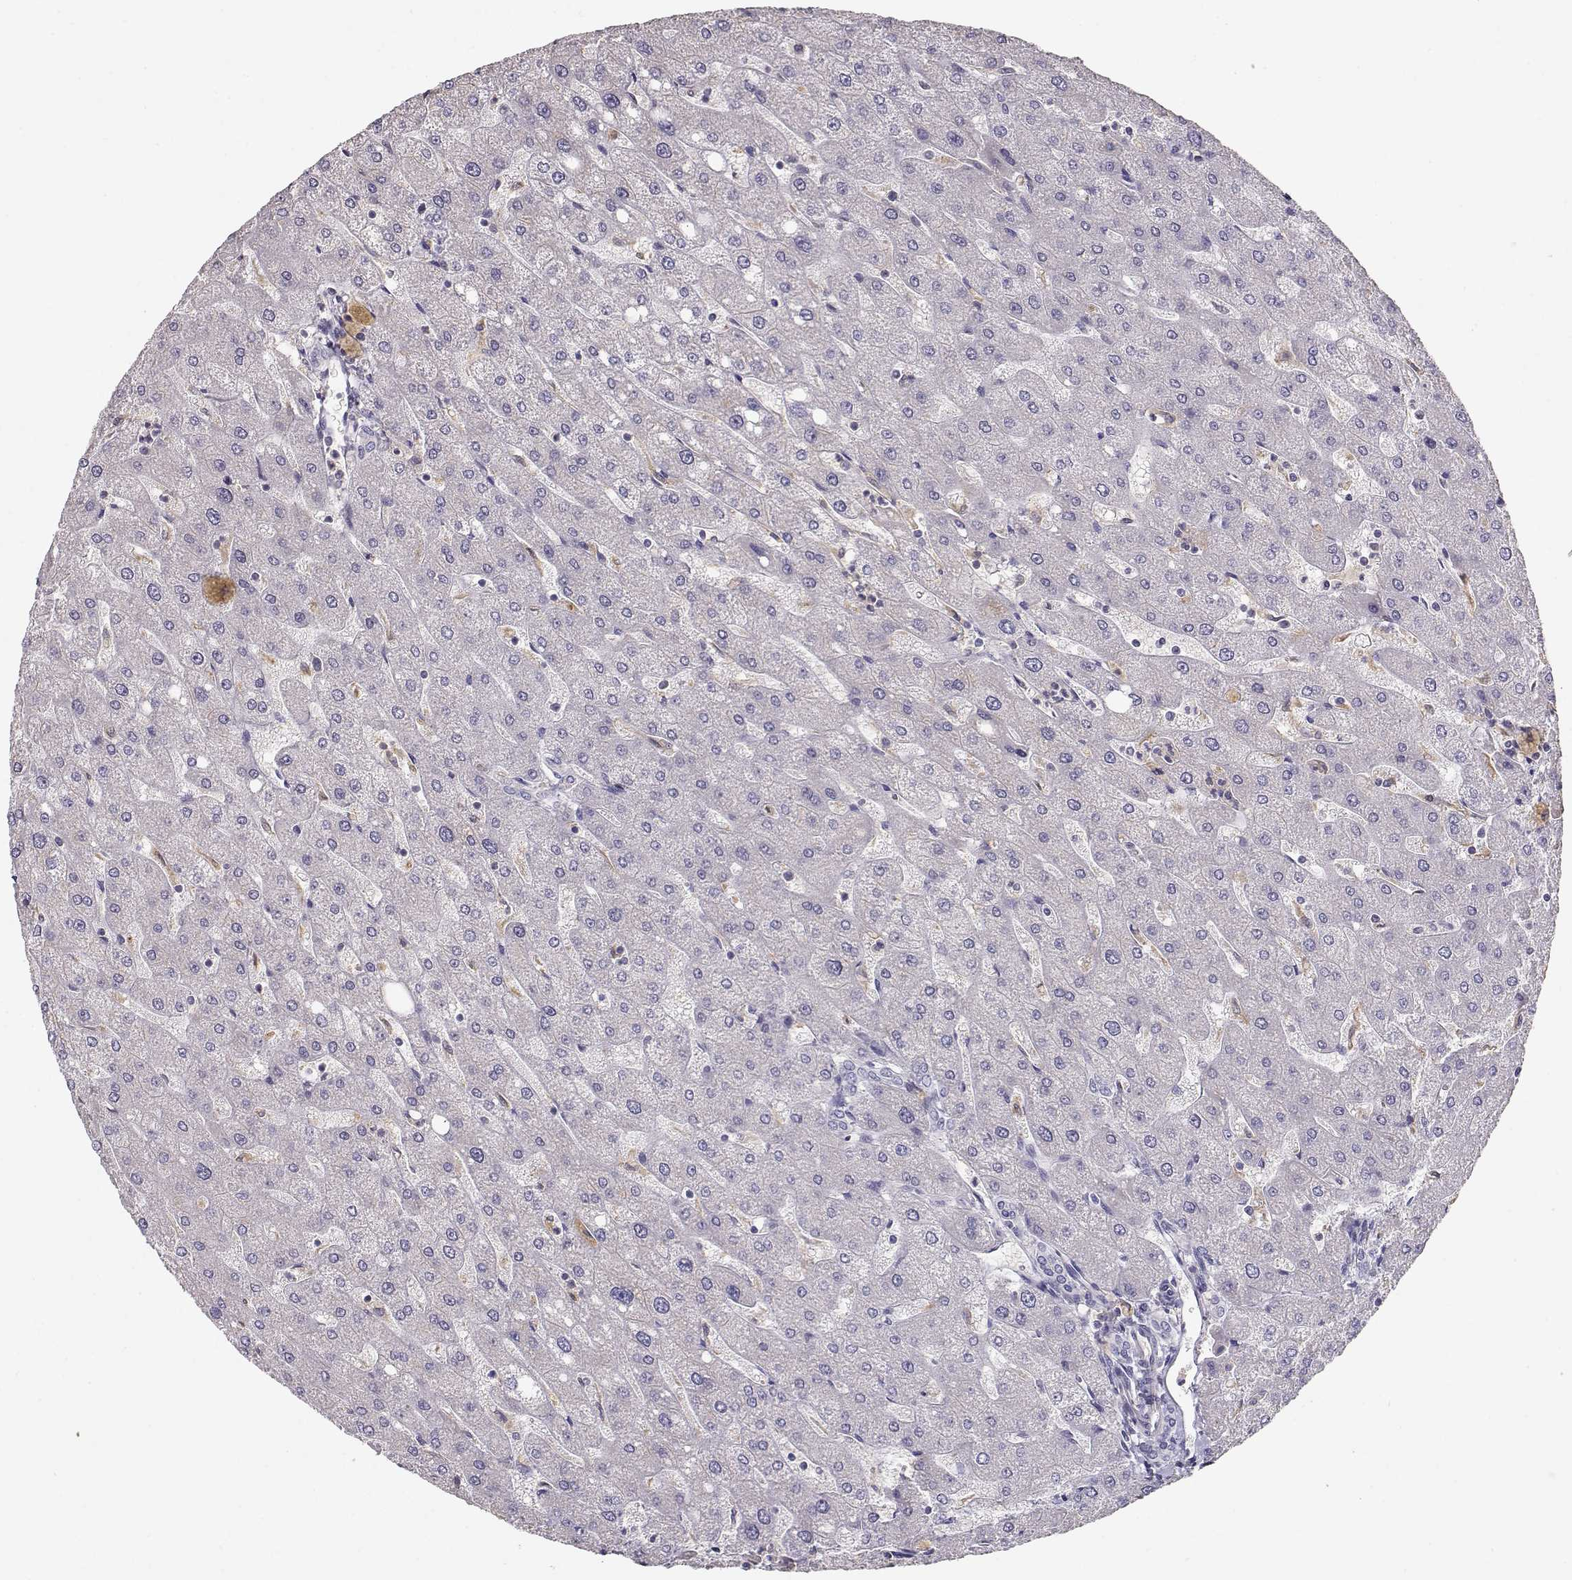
{"staining": {"intensity": "negative", "quantity": "none", "location": "none"}, "tissue": "liver", "cell_type": "Cholangiocytes", "image_type": "normal", "snomed": [{"axis": "morphology", "description": "Normal tissue, NOS"}, {"axis": "topography", "description": "Liver"}], "caption": "Immunohistochemistry image of benign liver: human liver stained with DAB (3,3'-diaminobenzidine) shows no significant protein expression in cholangiocytes.", "gene": "VAV1", "patient": {"sex": "male", "age": 67}}